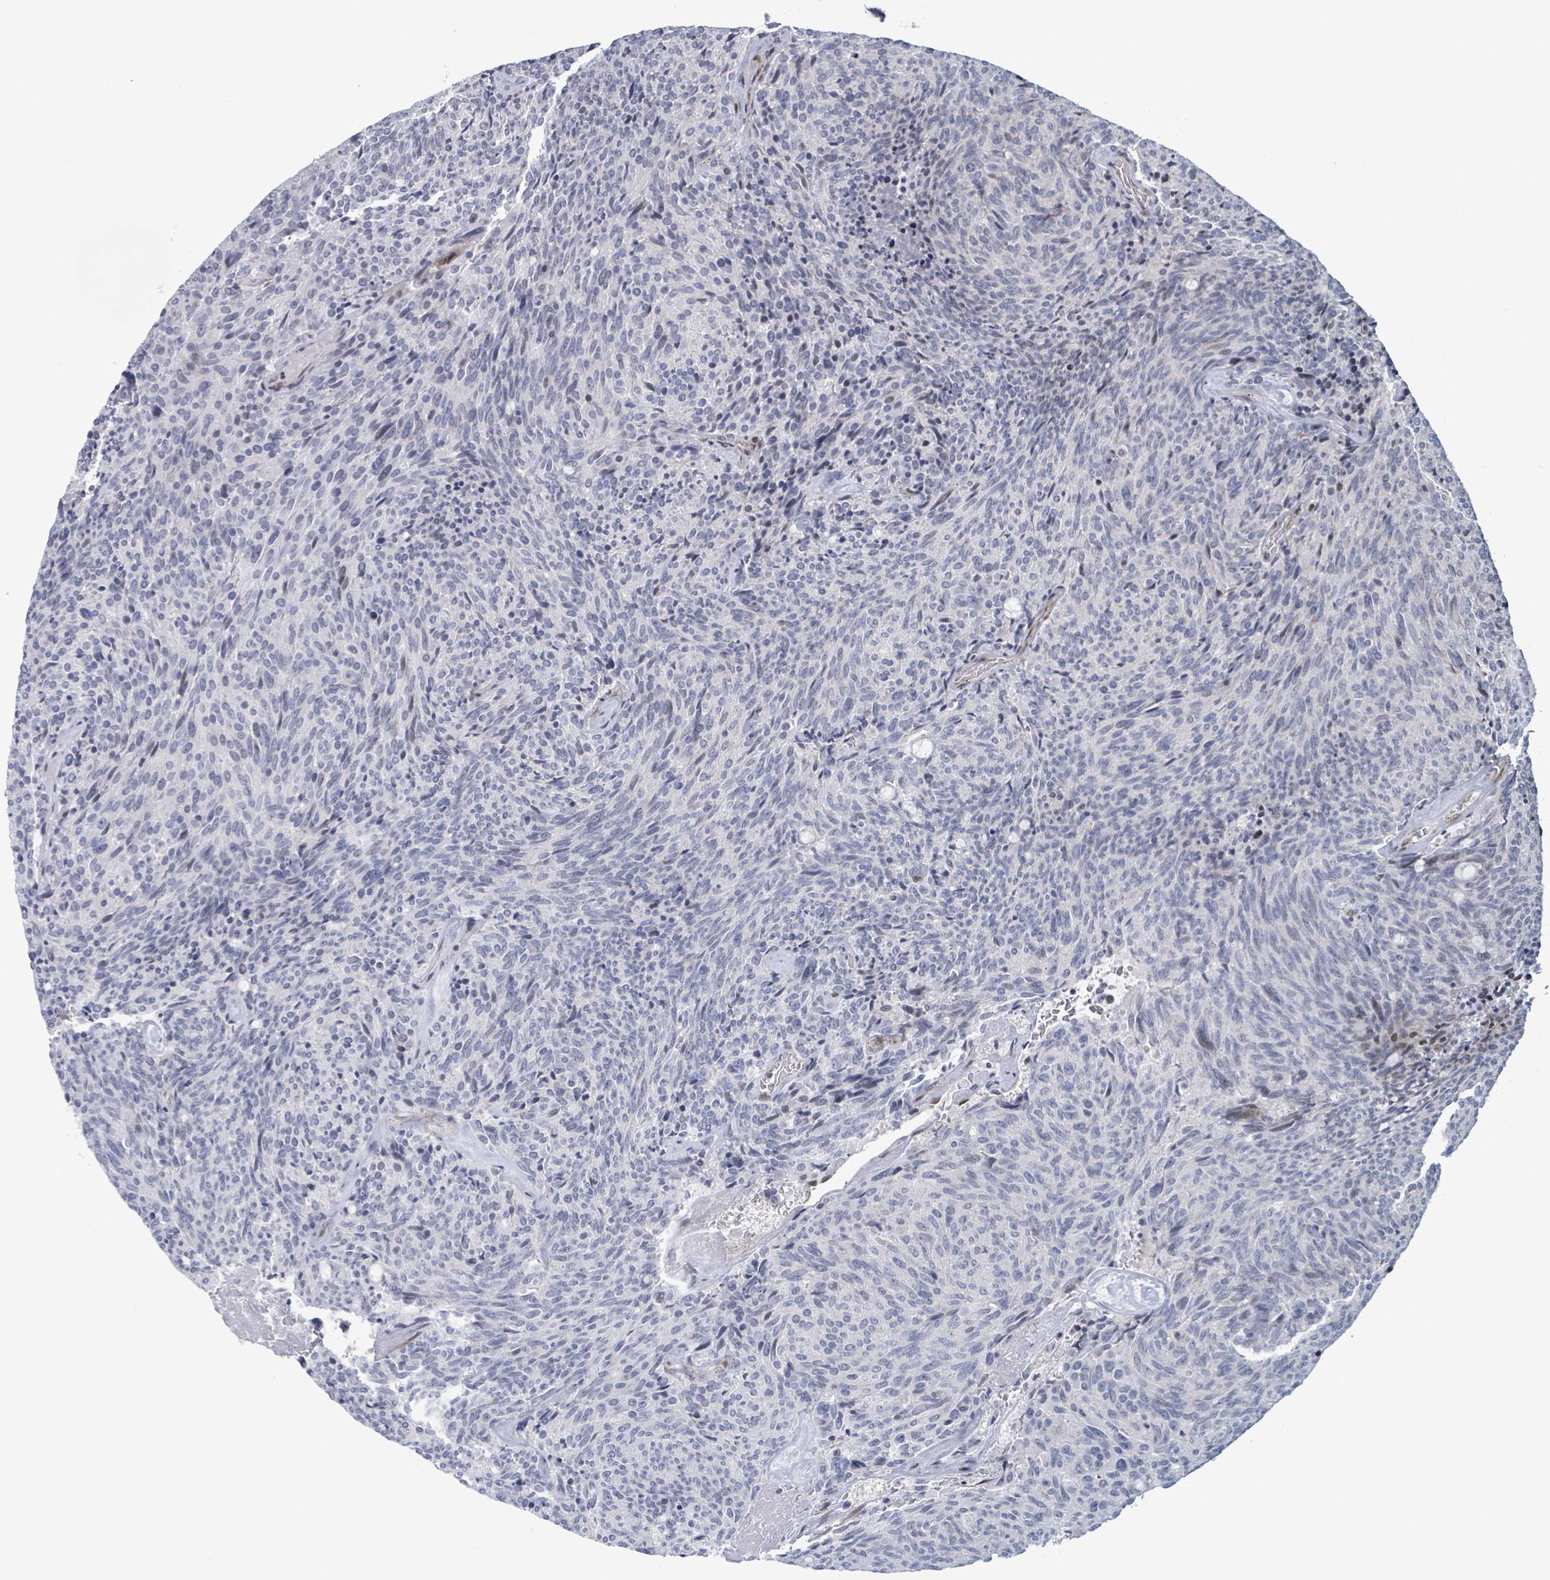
{"staining": {"intensity": "negative", "quantity": "none", "location": "none"}, "tissue": "carcinoid", "cell_type": "Tumor cells", "image_type": "cancer", "snomed": [{"axis": "morphology", "description": "Carcinoid, malignant, NOS"}, {"axis": "topography", "description": "Pancreas"}], "caption": "Carcinoid (malignant) stained for a protein using immunohistochemistry (IHC) displays no positivity tumor cells.", "gene": "TUSC1", "patient": {"sex": "female", "age": 54}}